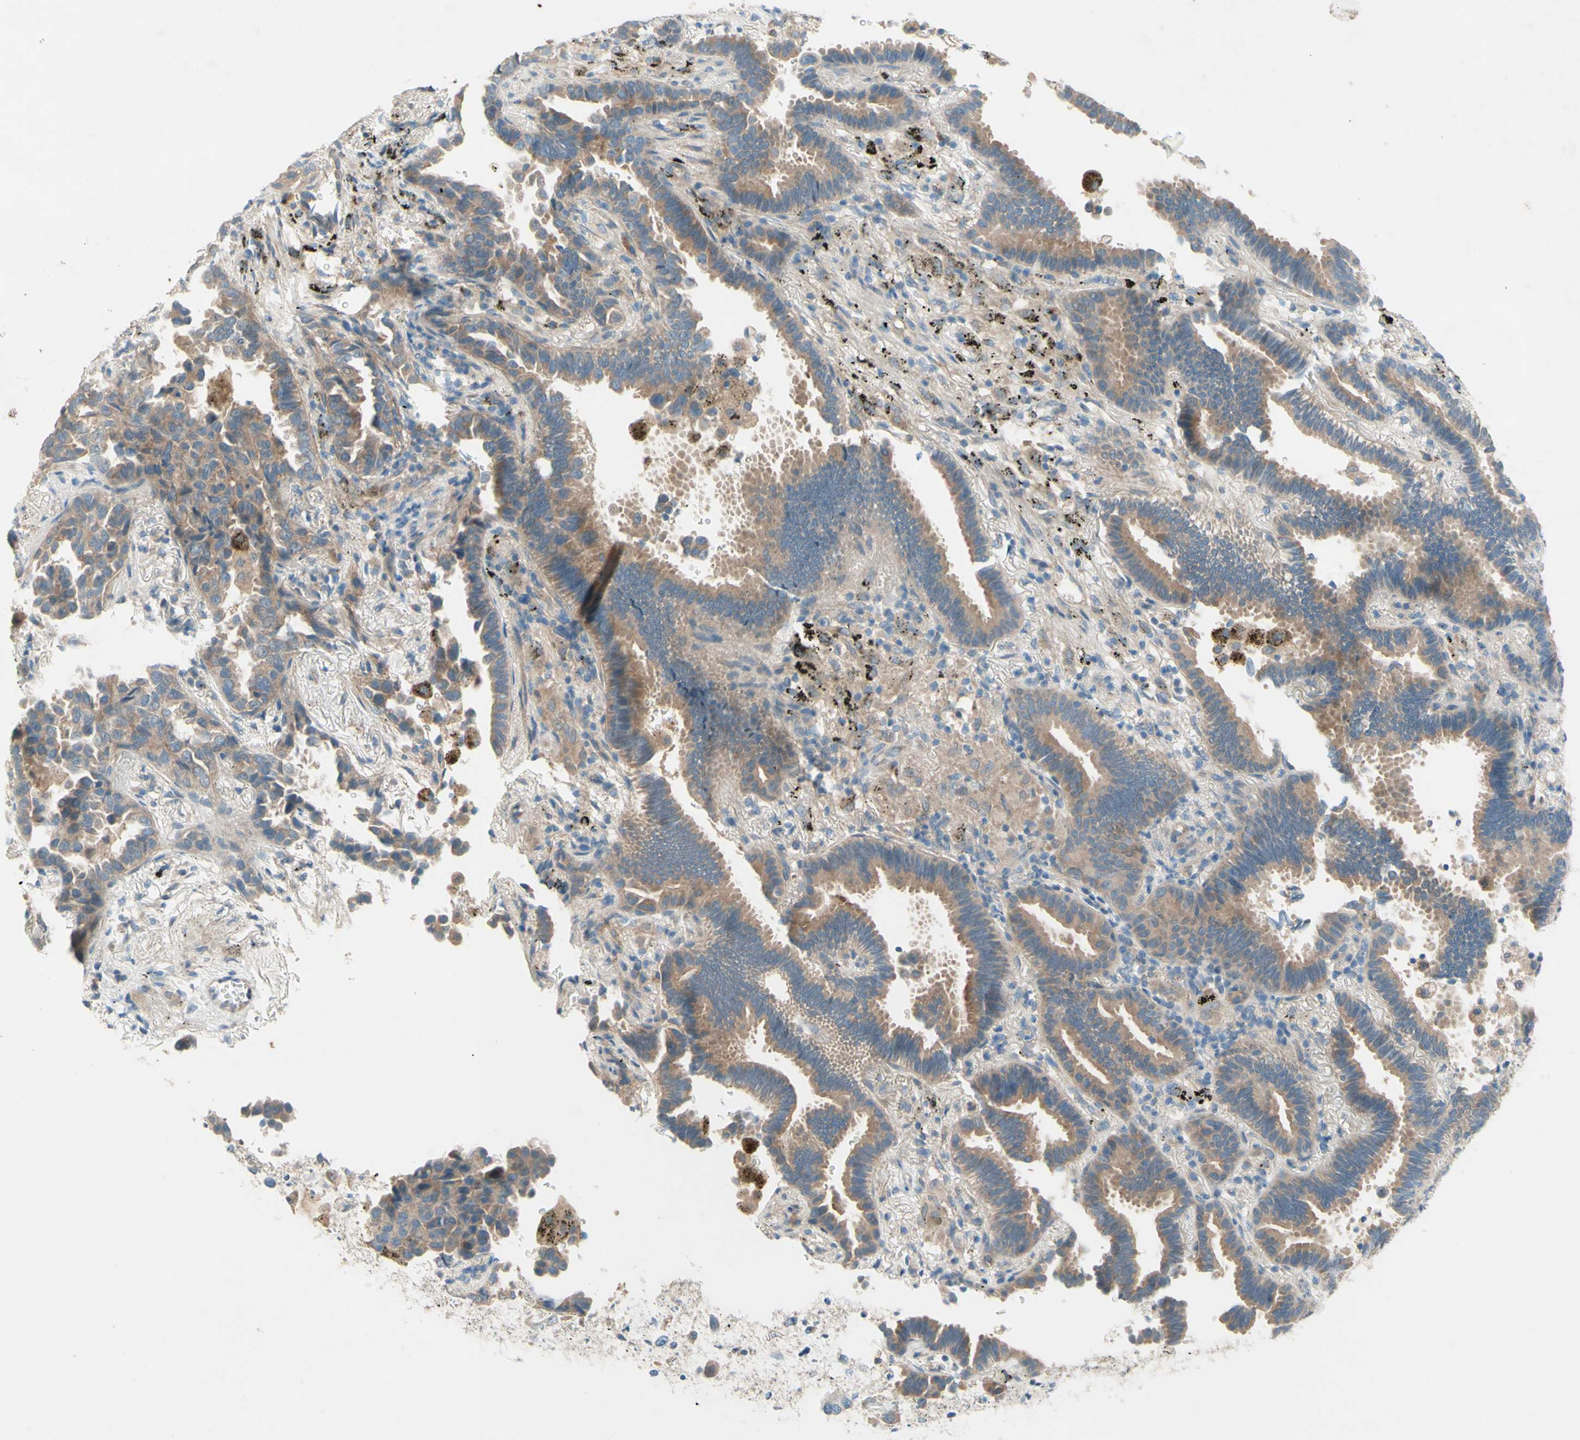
{"staining": {"intensity": "moderate", "quantity": ">75%", "location": "cytoplasmic/membranous"}, "tissue": "lung cancer", "cell_type": "Tumor cells", "image_type": "cancer", "snomed": [{"axis": "morphology", "description": "Normal tissue, NOS"}, {"axis": "morphology", "description": "Adenocarcinoma, NOS"}, {"axis": "topography", "description": "Lung"}], "caption": "IHC histopathology image of lung cancer (adenocarcinoma) stained for a protein (brown), which displays medium levels of moderate cytoplasmic/membranous positivity in about >75% of tumor cells.", "gene": "IL2", "patient": {"sex": "male", "age": 59}}